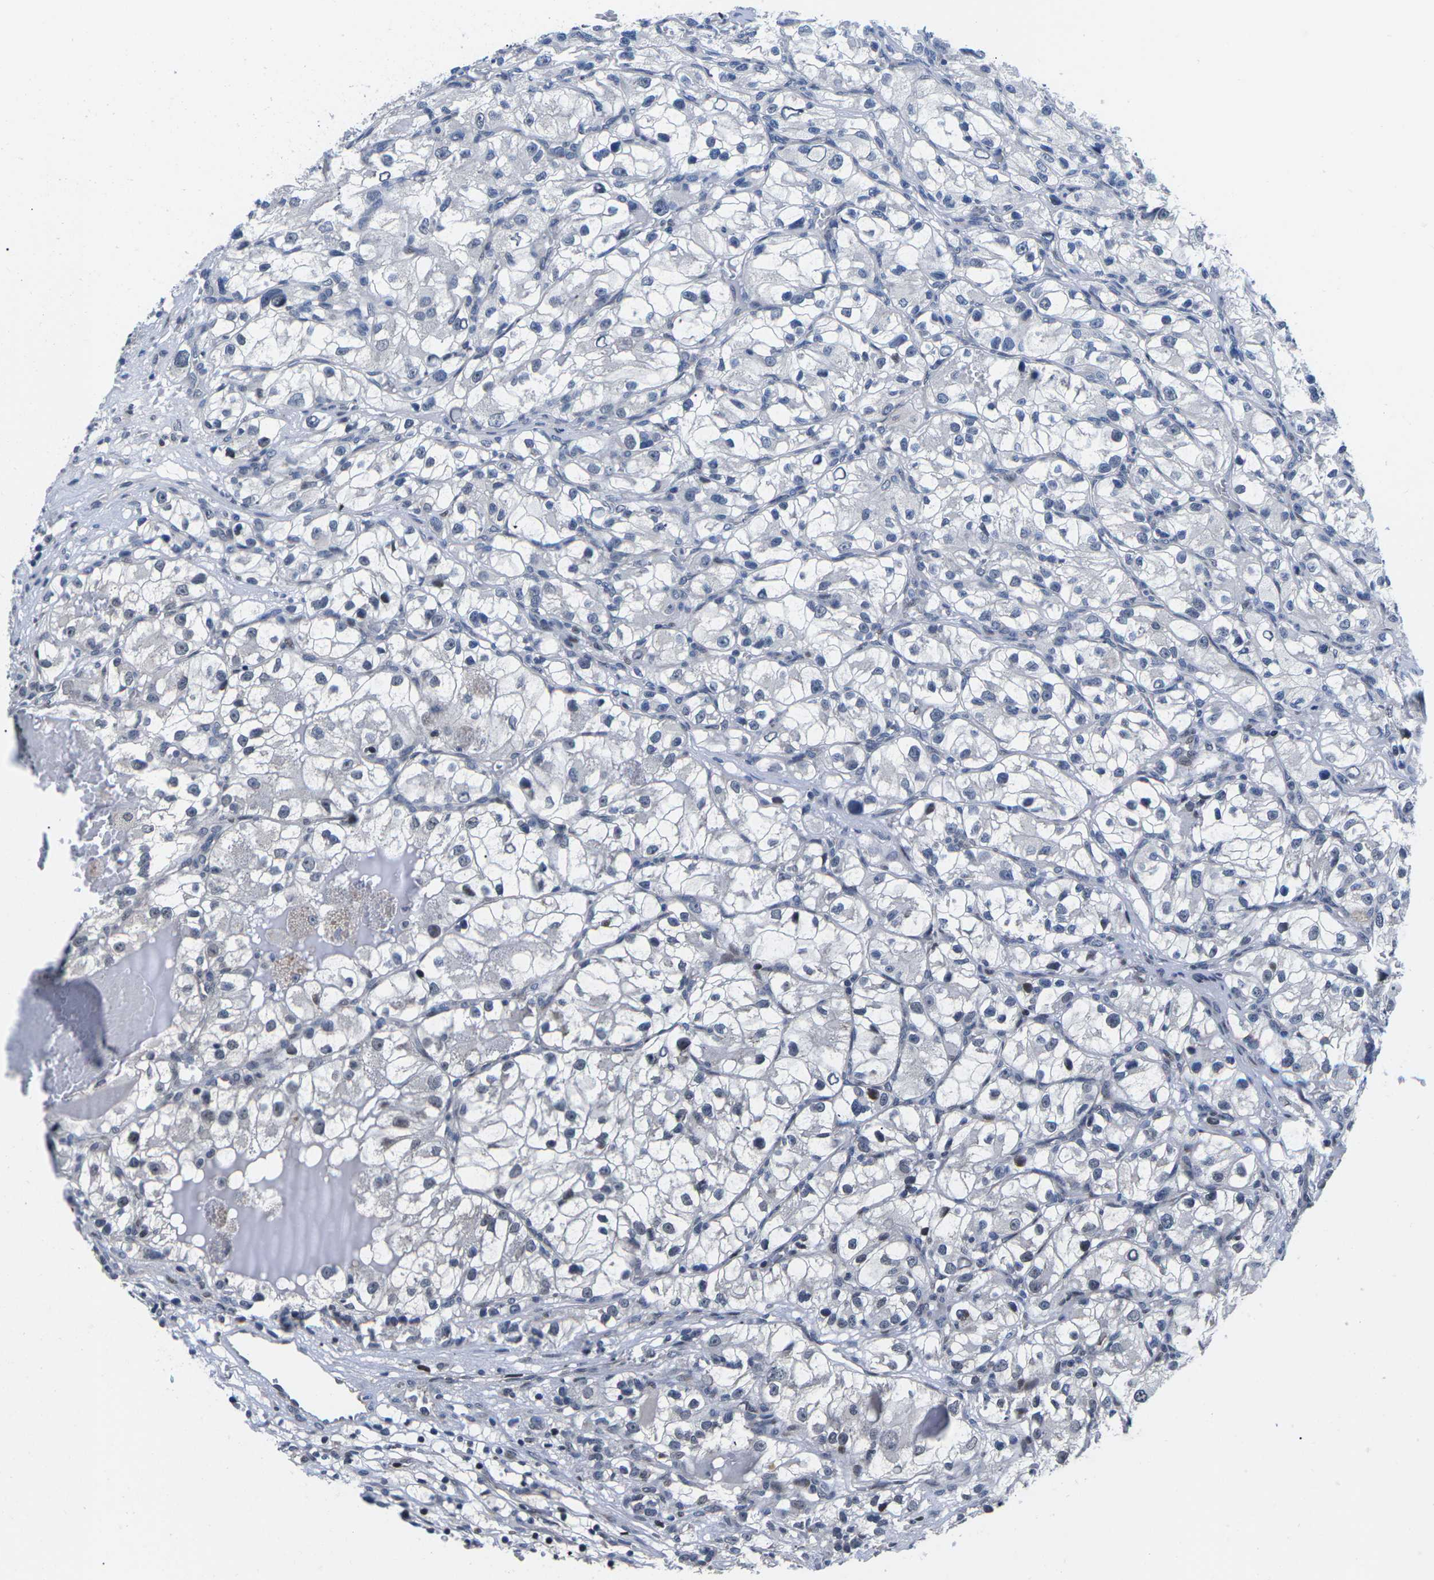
{"staining": {"intensity": "moderate", "quantity": "<25%", "location": "nuclear"}, "tissue": "renal cancer", "cell_type": "Tumor cells", "image_type": "cancer", "snomed": [{"axis": "morphology", "description": "Adenocarcinoma, NOS"}, {"axis": "topography", "description": "Kidney"}], "caption": "Tumor cells exhibit low levels of moderate nuclear positivity in approximately <25% of cells in human adenocarcinoma (renal). (IHC, brightfield microscopy, high magnification).", "gene": "CDC73", "patient": {"sex": "female", "age": 57}}